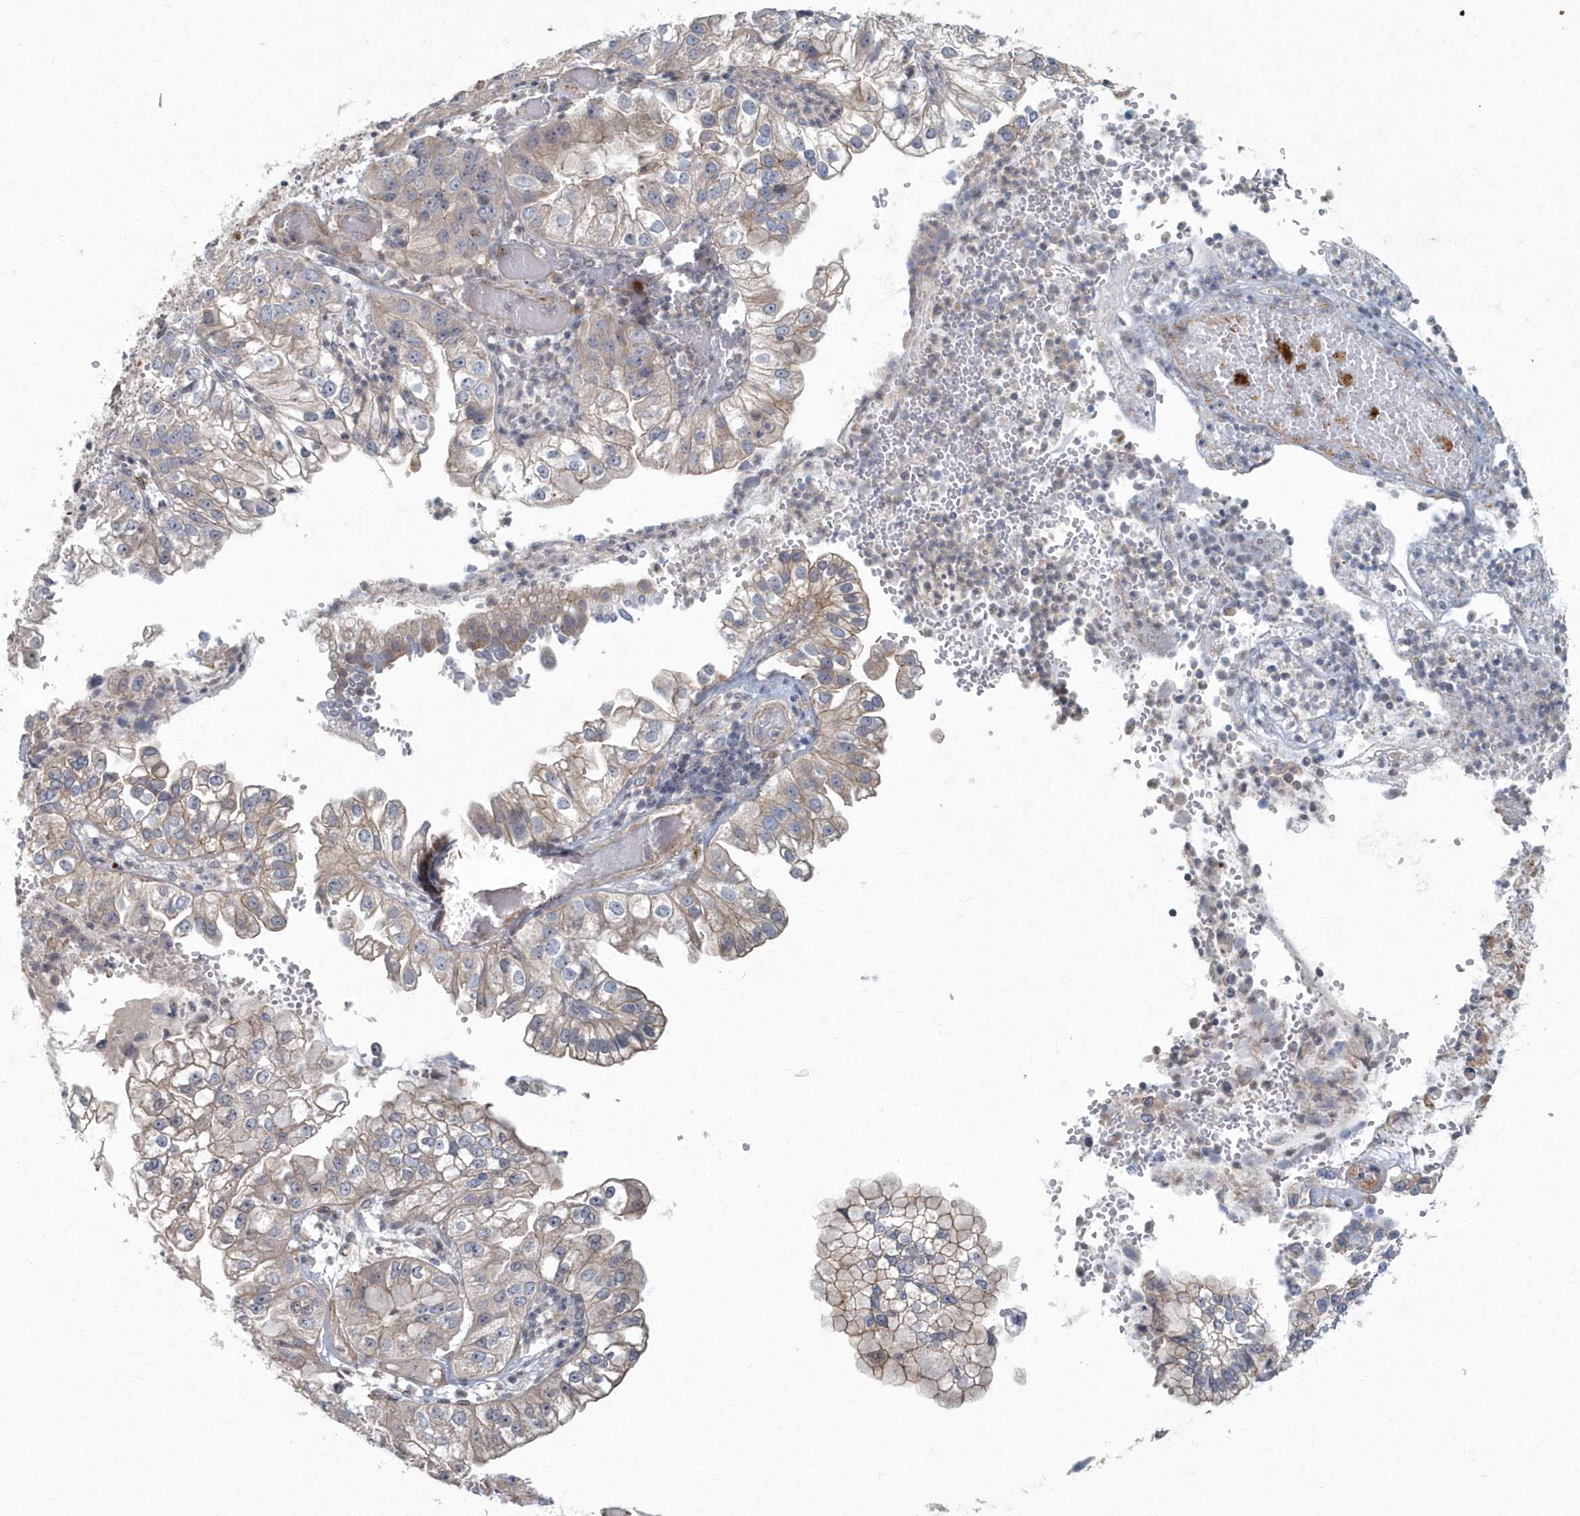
{"staining": {"intensity": "weak", "quantity": "<25%", "location": "cytoplasmic/membranous"}, "tissue": "liver cancer", "cell_type": "Tumor cells", "image_type": "cancer", "snomed": [{"axis": "morphology", "description": "Cholangiocarcinoma"}, {"axis": "topography", "description": "Liver"}], "caption": "The image displays no staining of tumor cells in liver cancer (cholangiocarcinoma).", "gene": "ARHGEF38", "patient": {"sex": "female", "age": 79}}